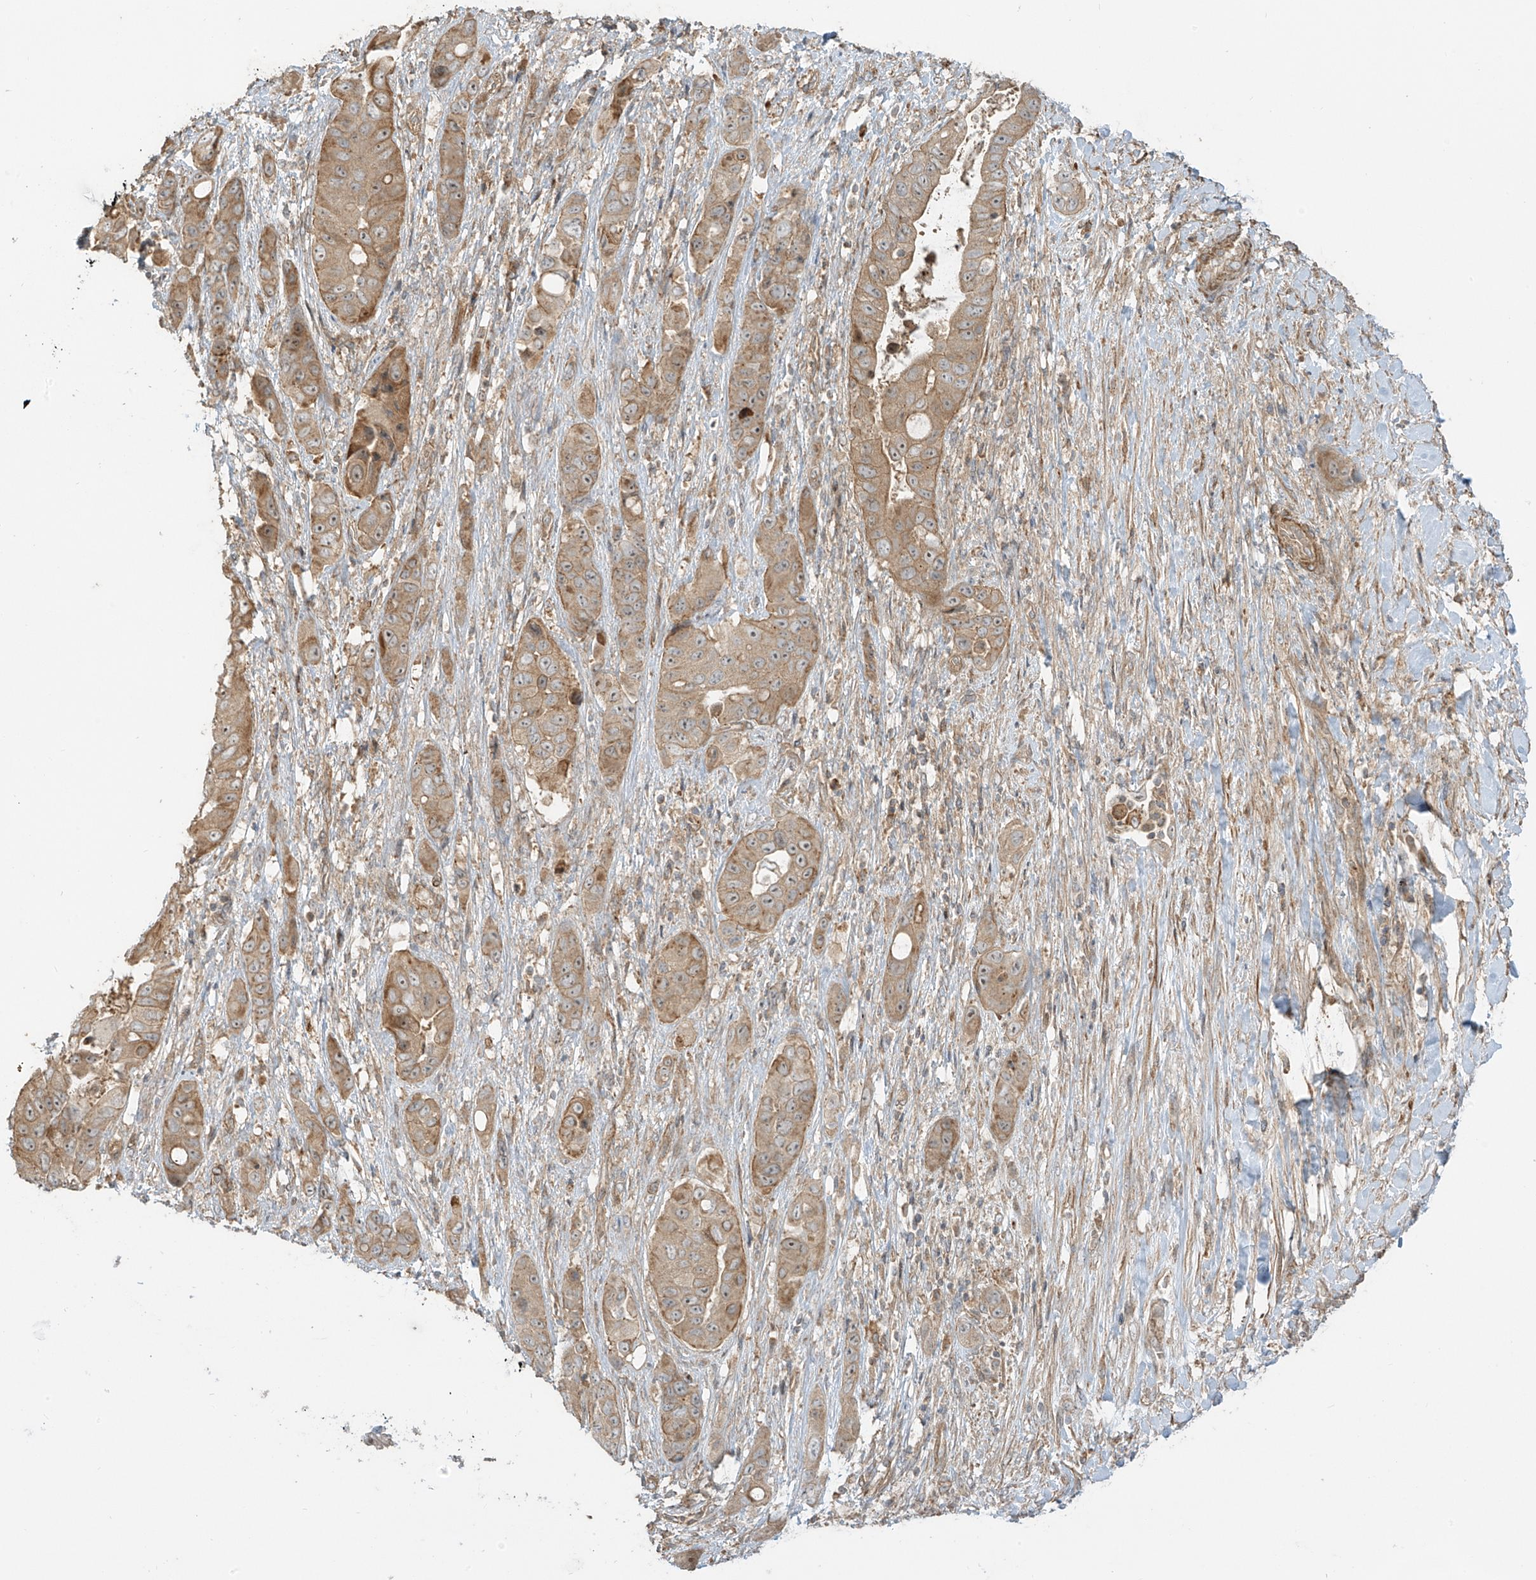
{"staining": {"intensity": "moderate", "quantity": ">75%", "location": "cytoplasmic/membranous"}, "tissue": "liver cancer", "cell_type": "Tumor cells", "image_type": "cancer", "snomed": [{"axis": "morphology", "description": "Cholangiocarcinoma"}, {"axis": "topography", "description": "Liver"}], "caption": "High-magnification brightfield microscopy of cholangiocarcinoma (liver) stained with DAB (3,3'-diaminobenzidine) (brown) and counterstained with hematoxylin (blue). tumor cells exhibit moderate cytoplasmic/membranous expression is appreciated in approximately>75% of cells.", "gene": "ENTR1", "patient": {"sex": "female", "age": 52}}